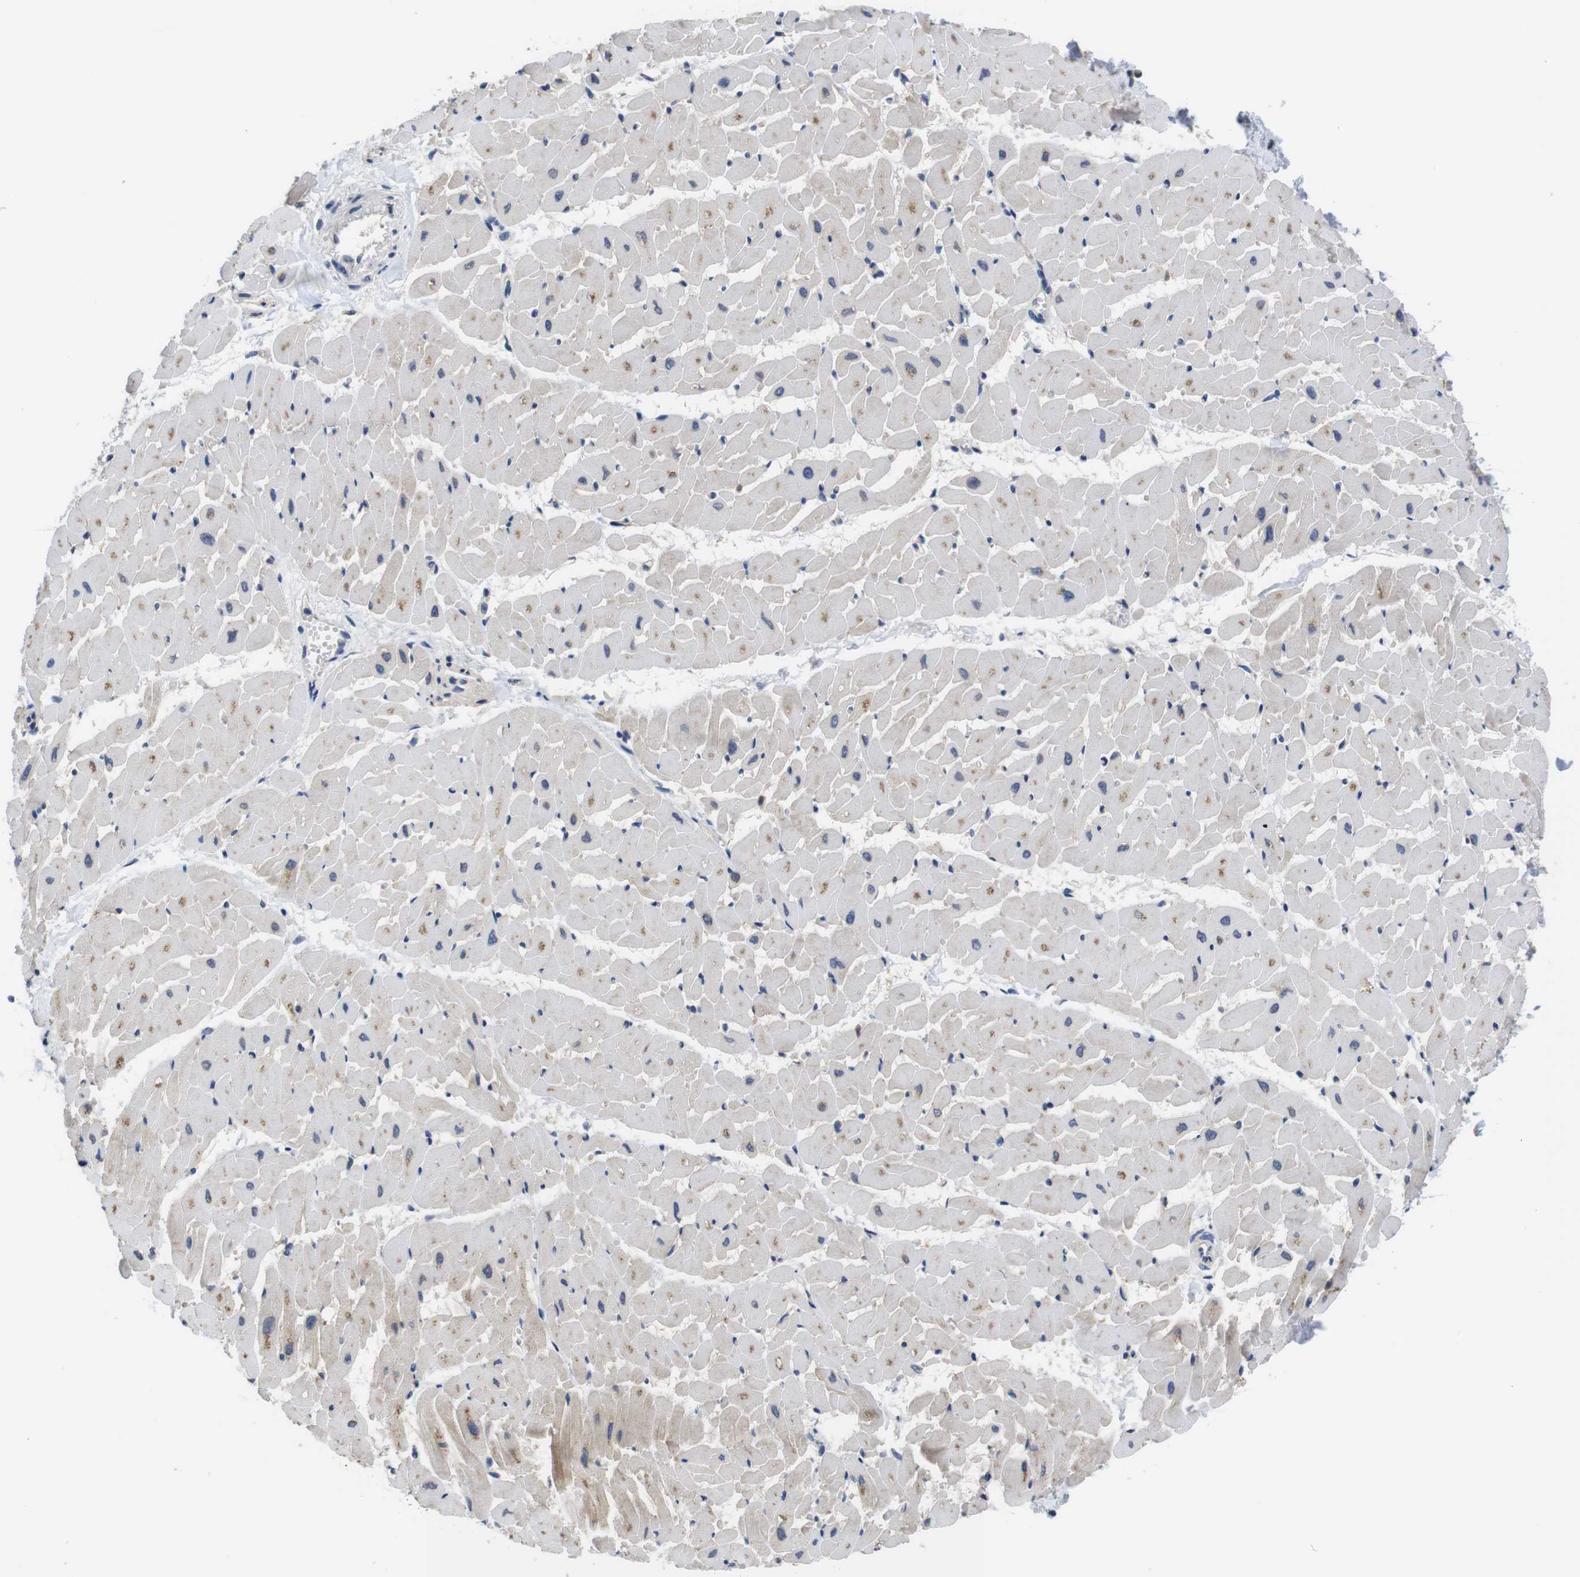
{"staining": {"intensity": "weak", "quantity": "25%-75%", "location": "cytoplasmic/membranous"}, "tissue": "heart muscle", "cell_type": "Cardiomyocytes", "image_type": "normal", "snomed": [{"axis": "morphology", "description": "Normal tissue, NOS"}, {"axis": "topography", "description": "Heart"}], "caption": "DAB immunohistochemical staining of normal human heart muscle exhibits weak cytoplasmic/membranous protein expression in approximately 25%-75% of cardiomyocytes.", "gene": "FADD", "patient": {"sex": "female", "age": 19}}